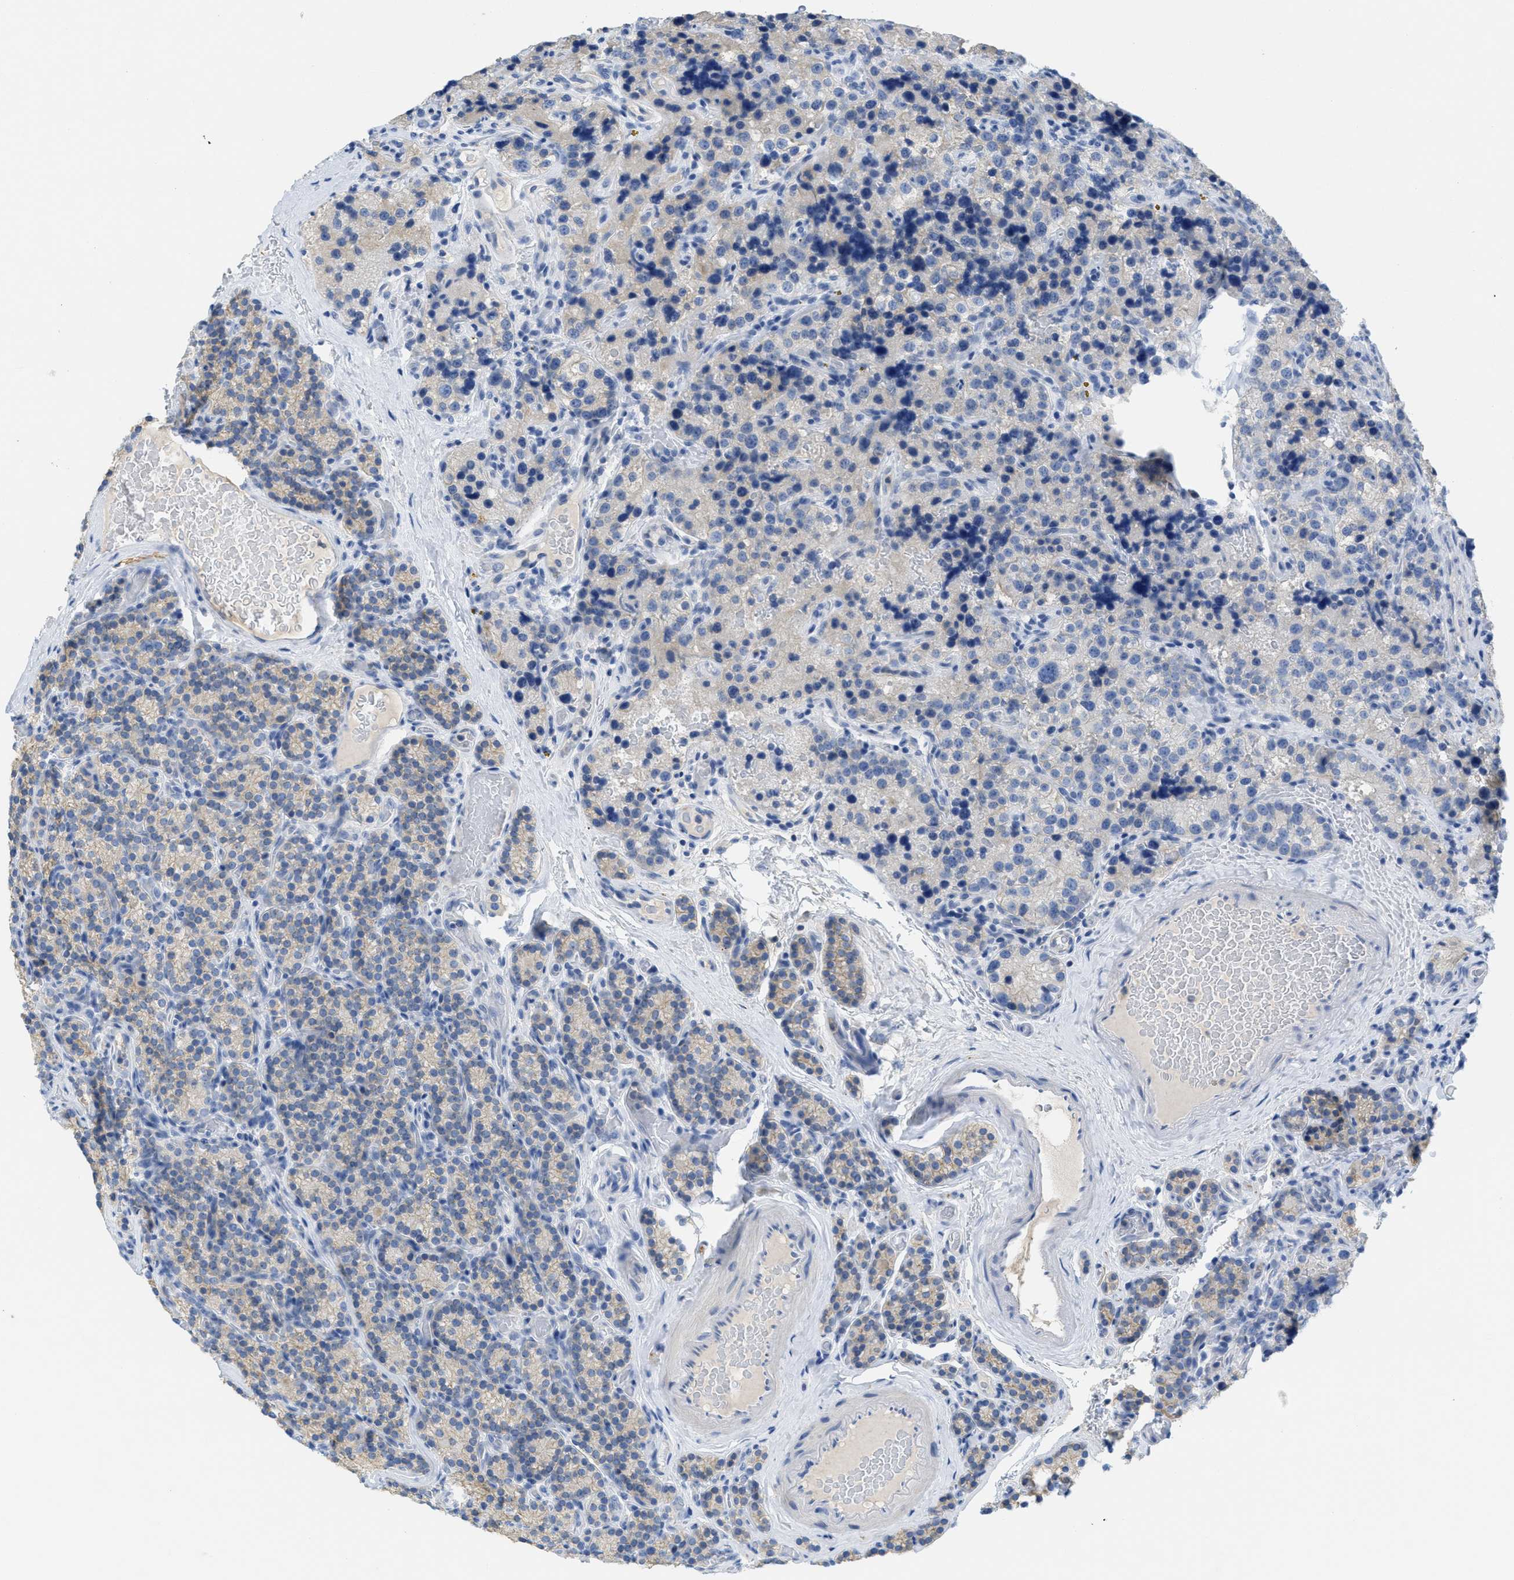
{"staining": {"intensity": "negative", "quantity": "none", "location": "none"}, "tissue": "parathyroid gland", "cell_type": "Glandular cells", "image_type": "normal", "snomed": [{"axis": "morphology", "description": "Normal tissue, NOS"}, {"axis": "morphology", "description": "Adenoma, NOS"}, {"axis": "topography", "description": "Parathyroid gland"}], "caption": "Glandular cells are negative for brown protein staining in benign parathyroid gland. (Stains: DAB (3,3'-diaminobenzidine) IHC with hematoxylin counter stain, Microscopy: brightfield microscopy at high magnification).", "gene": "CNNM4", "patient": {"sex": "female", "age": 51}}